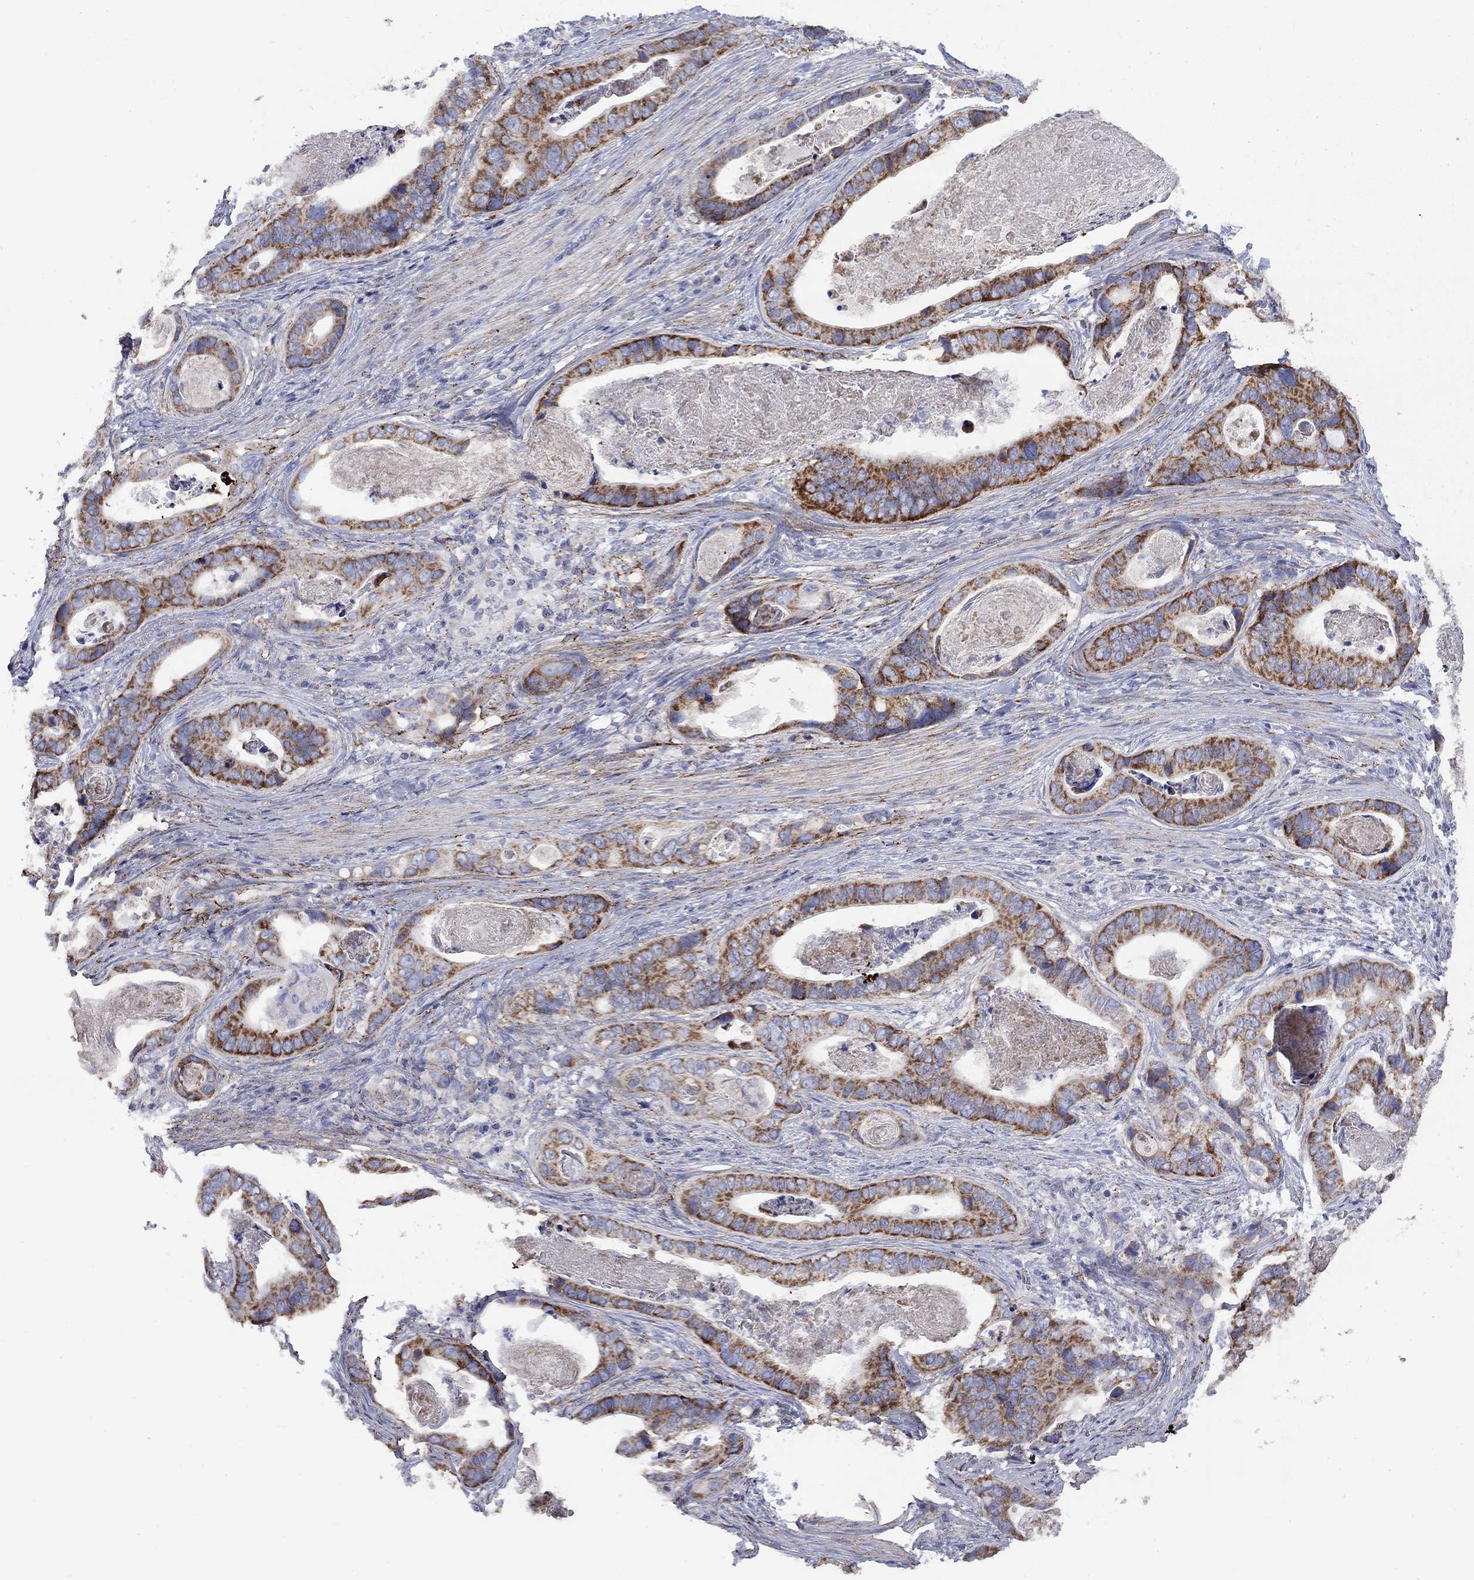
{"staining": {"intensity": "strong", "quantity": "25%-75%", "location": "cytoplasmic/membranous"}, "tissue": "stomach cancer", "cell_type": "Tumor cells", "image_type": "cancer", "snomed": [{"axis": "morphology", "description": "Adenocarcinoma, NOS"}, {"axis": "topography", "description": "Stomach"}], "caption": "Immunohistochemical staining of adenocarcinoma (stomach) demonstrates strong cytoplasmic/membranous protein expression in approximately 25%-75% of tumor cells.", "gene": "CISD1", "patient": {"sex": "male", "age": 84}}